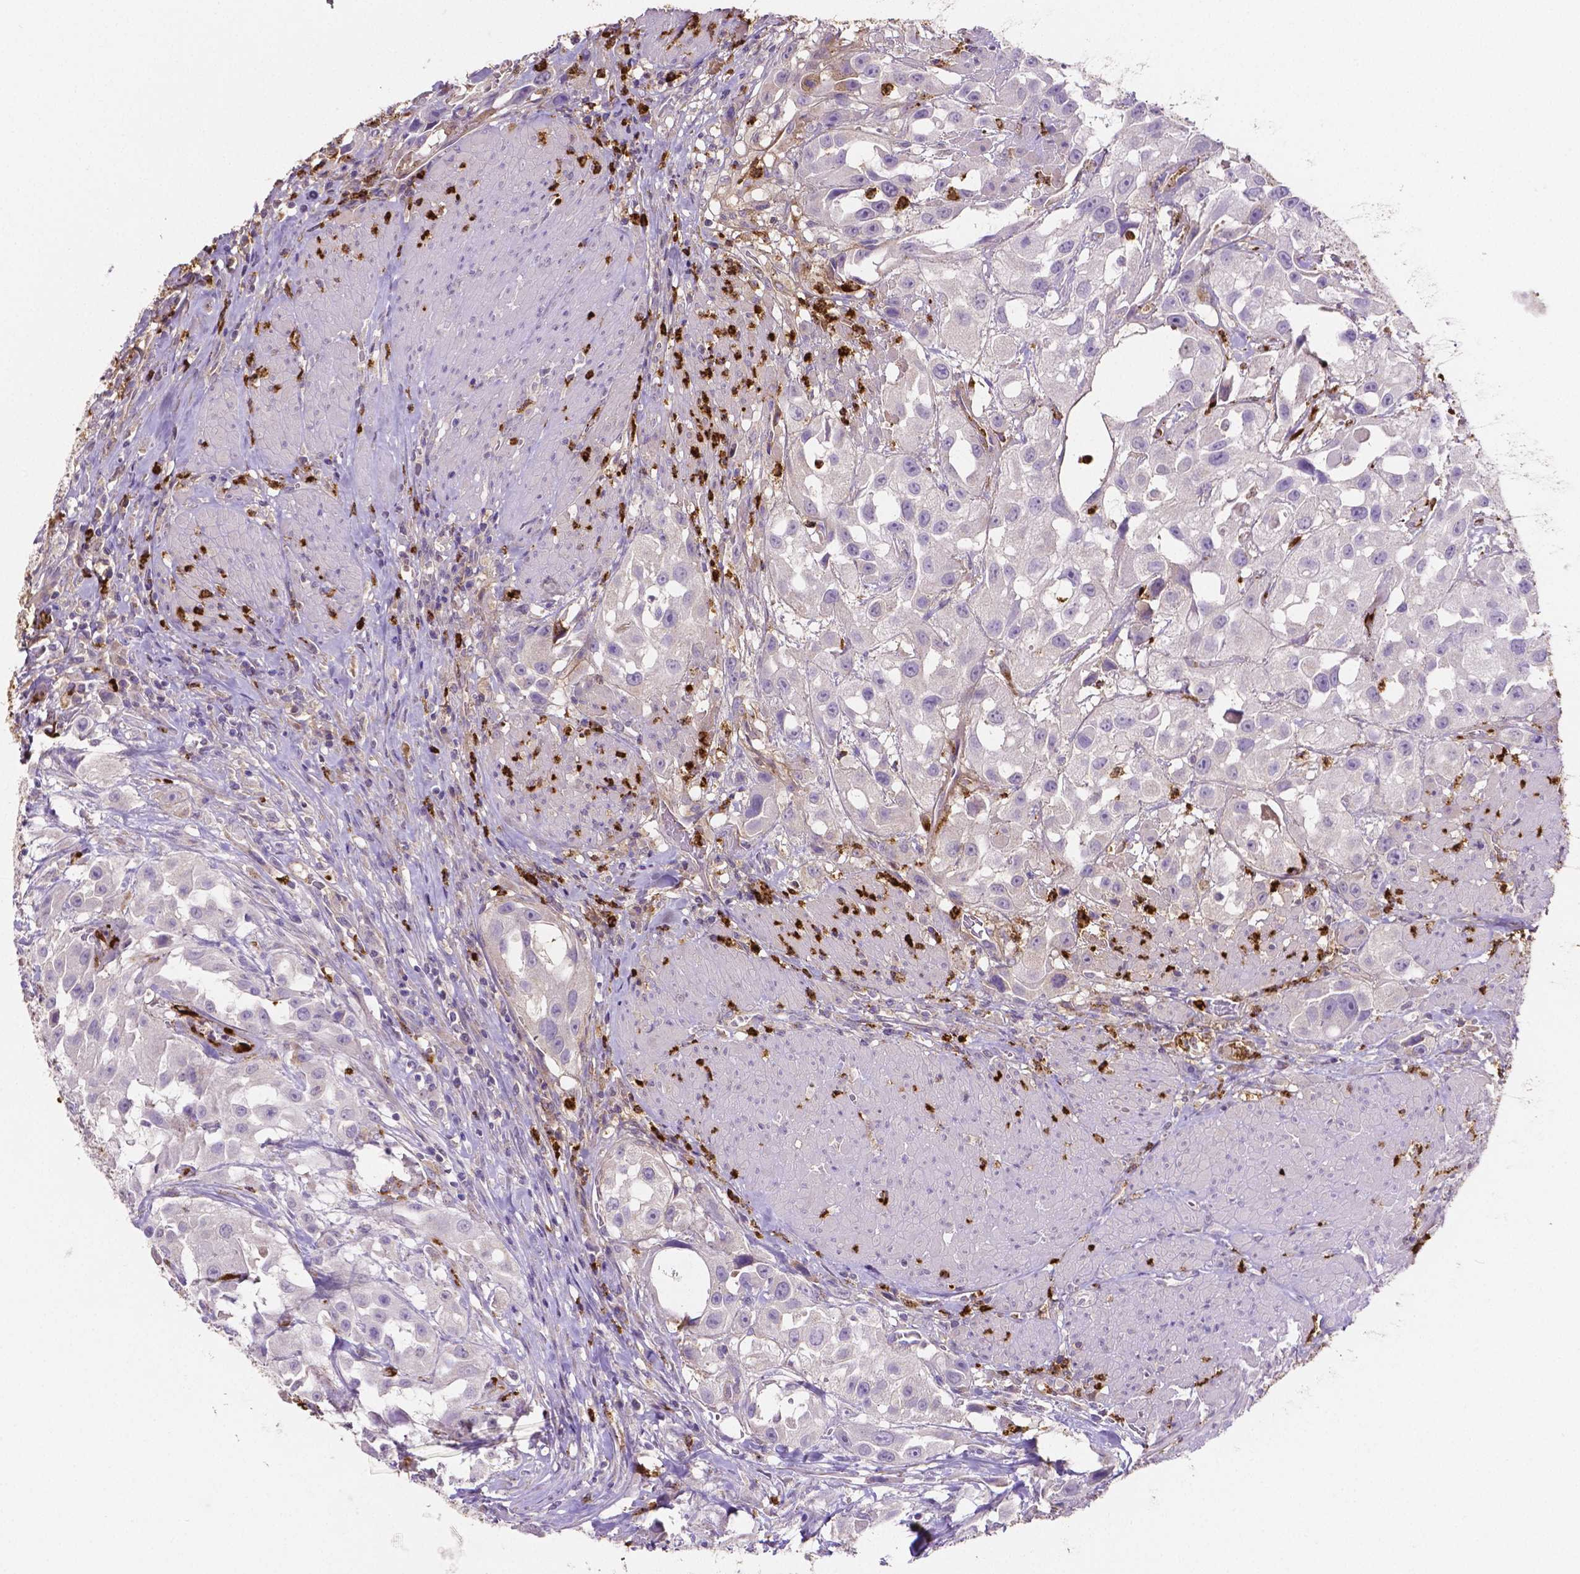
{"staining": {"intensity": "negative", "quantity": "none", "location": "none"}, "tissue": "urothelial cancer", "cell_type": "Tumor cells", "image_type": "cancer", "snomed": [{"axis": "morphology", "description": "Urothelial carcinoma, High grade"}, {"axis": "topography", "description": "Urinary bladder"}], "caption": "The micrograph shows no significant staining in tumor cells of urothelial carcinoma (high-grade).", "gene": "MMP9", "patient": {"sex": "male", "age": 79}}